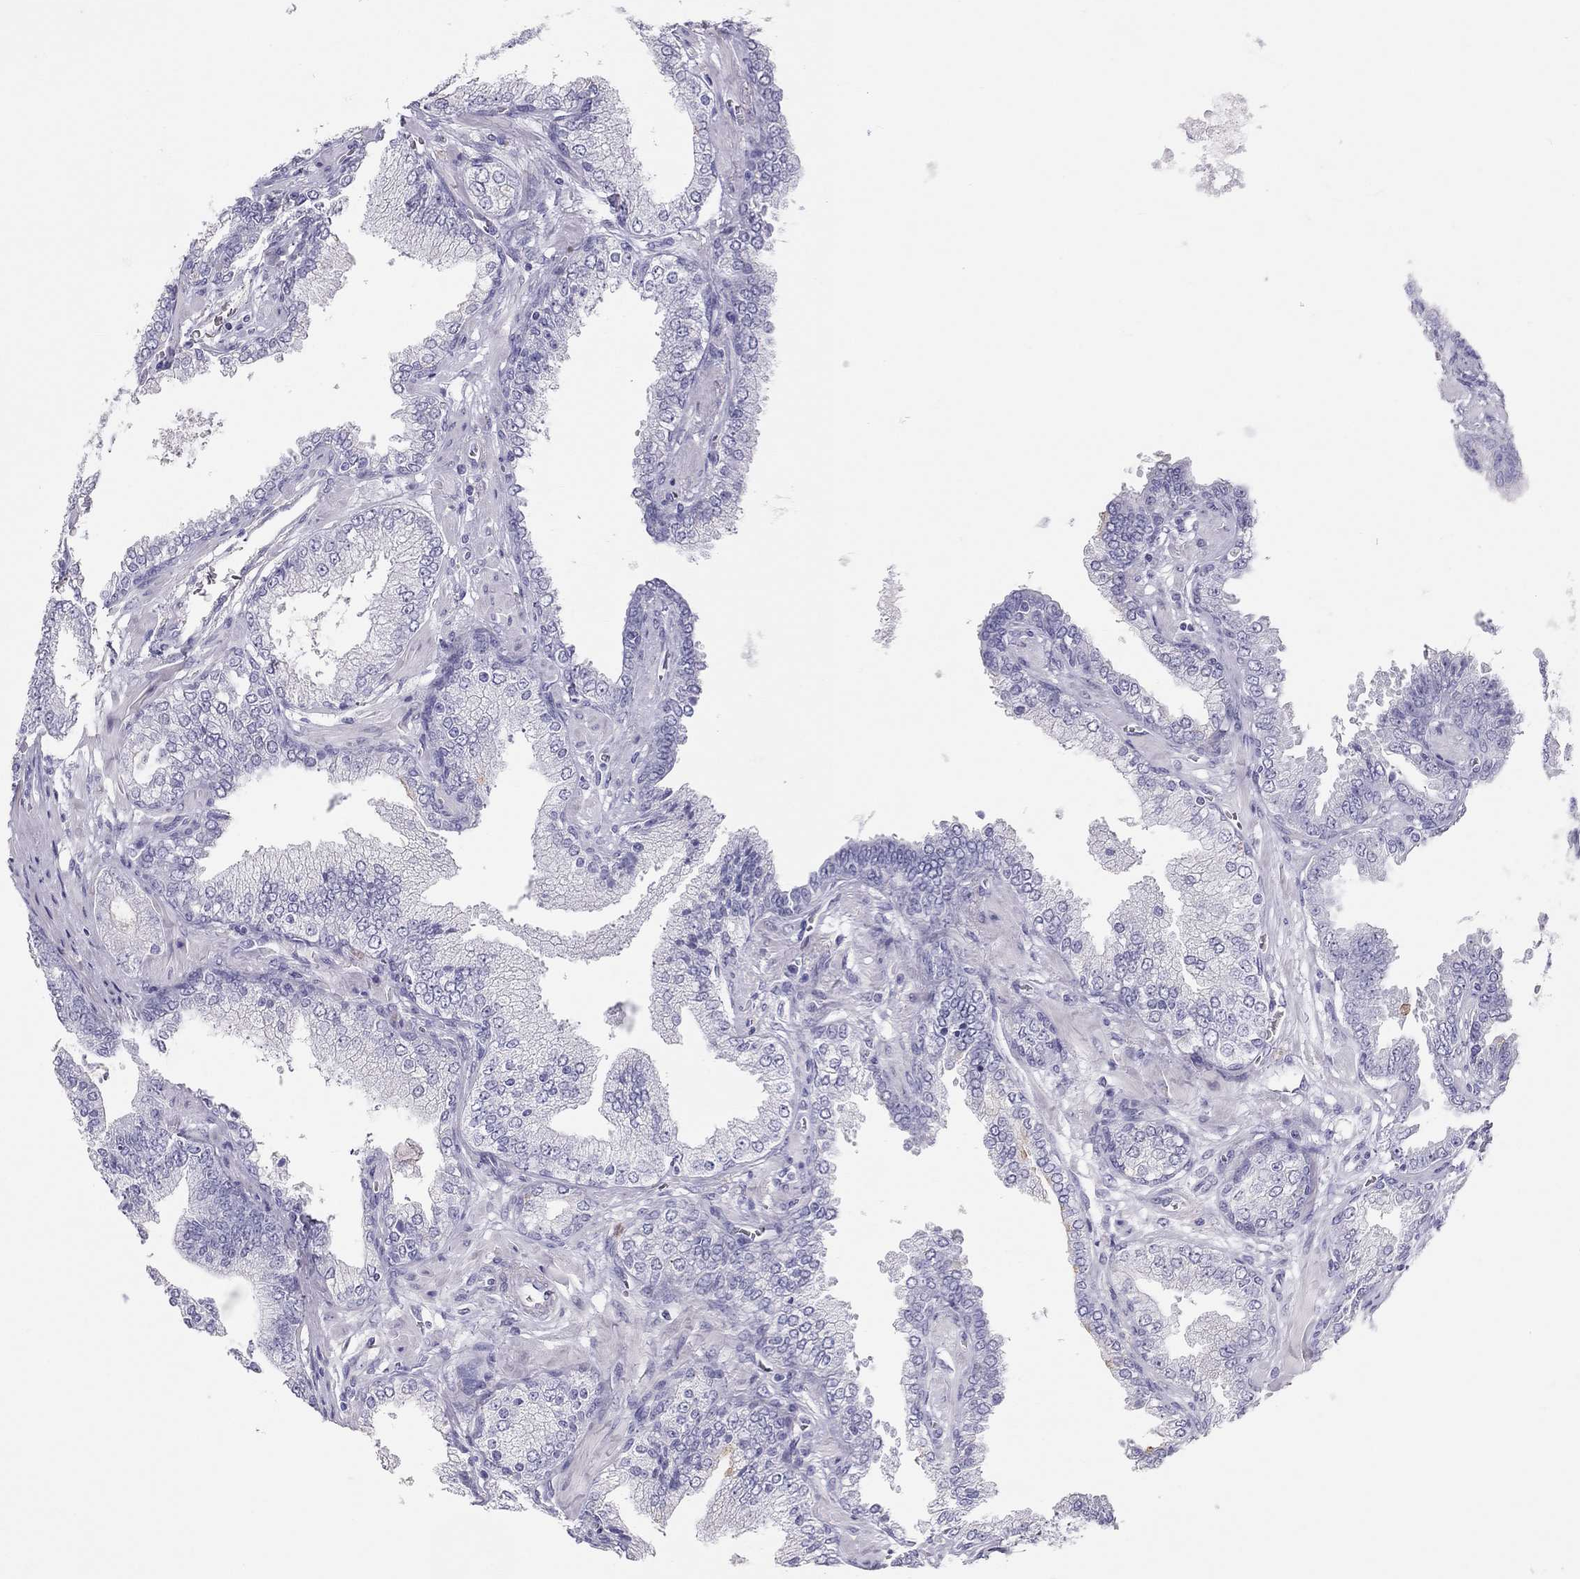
{"staining": {"intensity": "negative", "quantity": "none", "location": "none"}, "tissue": "prostate cancer", "cell_type": "Tumor cells", "image_type": "cancer", "snomed": [{"axis": "morphology", "description": "Adenocarcinoma, NOS"}, {"axis": "topography", "description": "Prostate"}], "caption": "Tumor cells show no significant protein staining in prostate cancer (adenocarcinoma).", "gene": "IL17REL", "patient": {"sex": "male", "age": 64}}